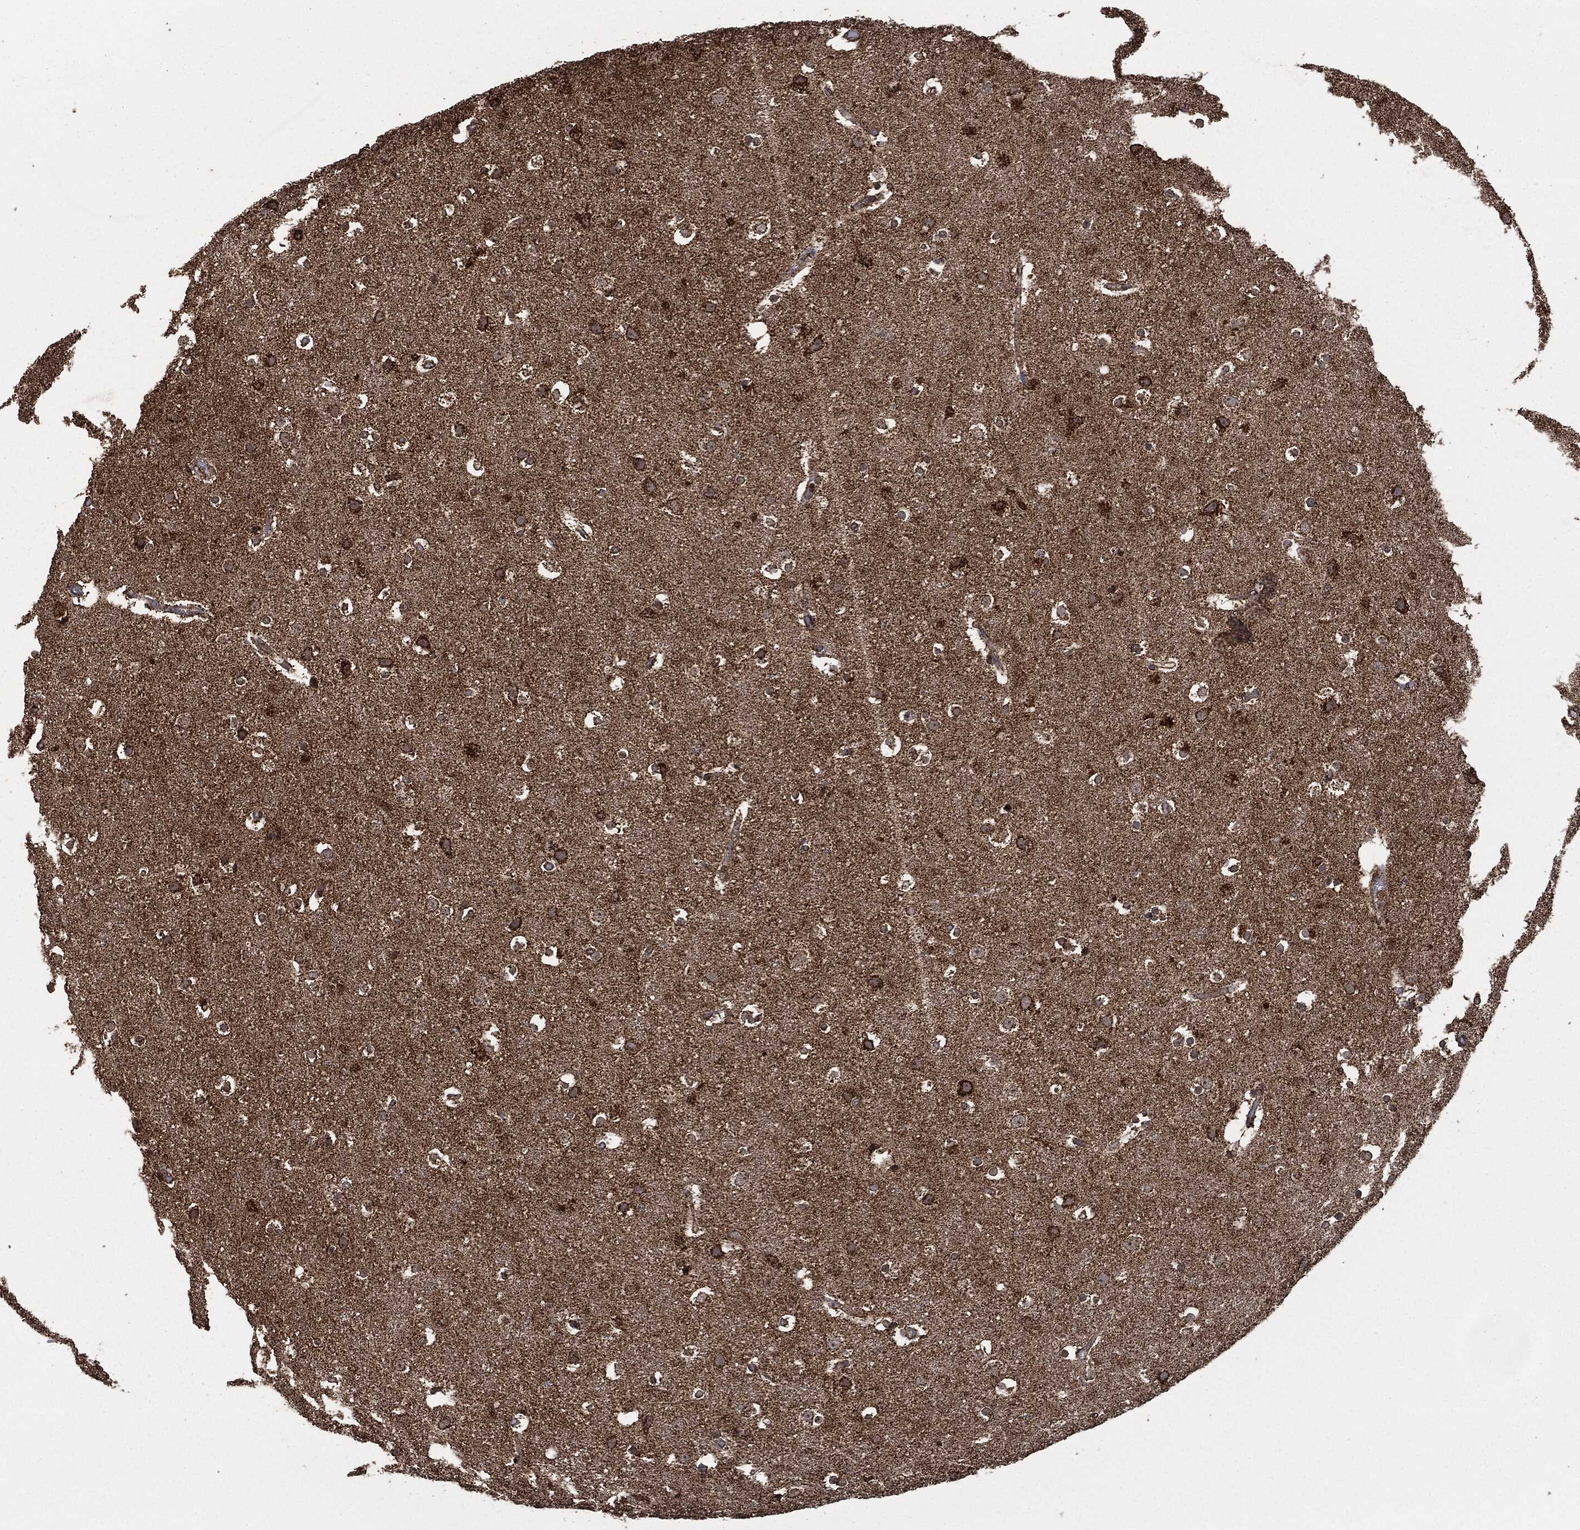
{"staining": {"intensity": "moderate", "quantity": ">75%", "location": "cytoplasmic/membranous"}, "tissue": "cerebral cortex", "cell_type": "Endothelial cells", "image_type": "normal", "snomed": [{"axis": "morphology", "description": "Normal tissue, NOS"}, {"axis": "topography", "description": "Cerebral cortex"}], "caption": "DAB immunohistochemical staining of benign cerebral cortex exhibits moderate cytoplasmic/membranous protein expression in about >75% of endothelial cells.", "gene": "LIG3", "patient": {"sex": "female", "age": 52}}